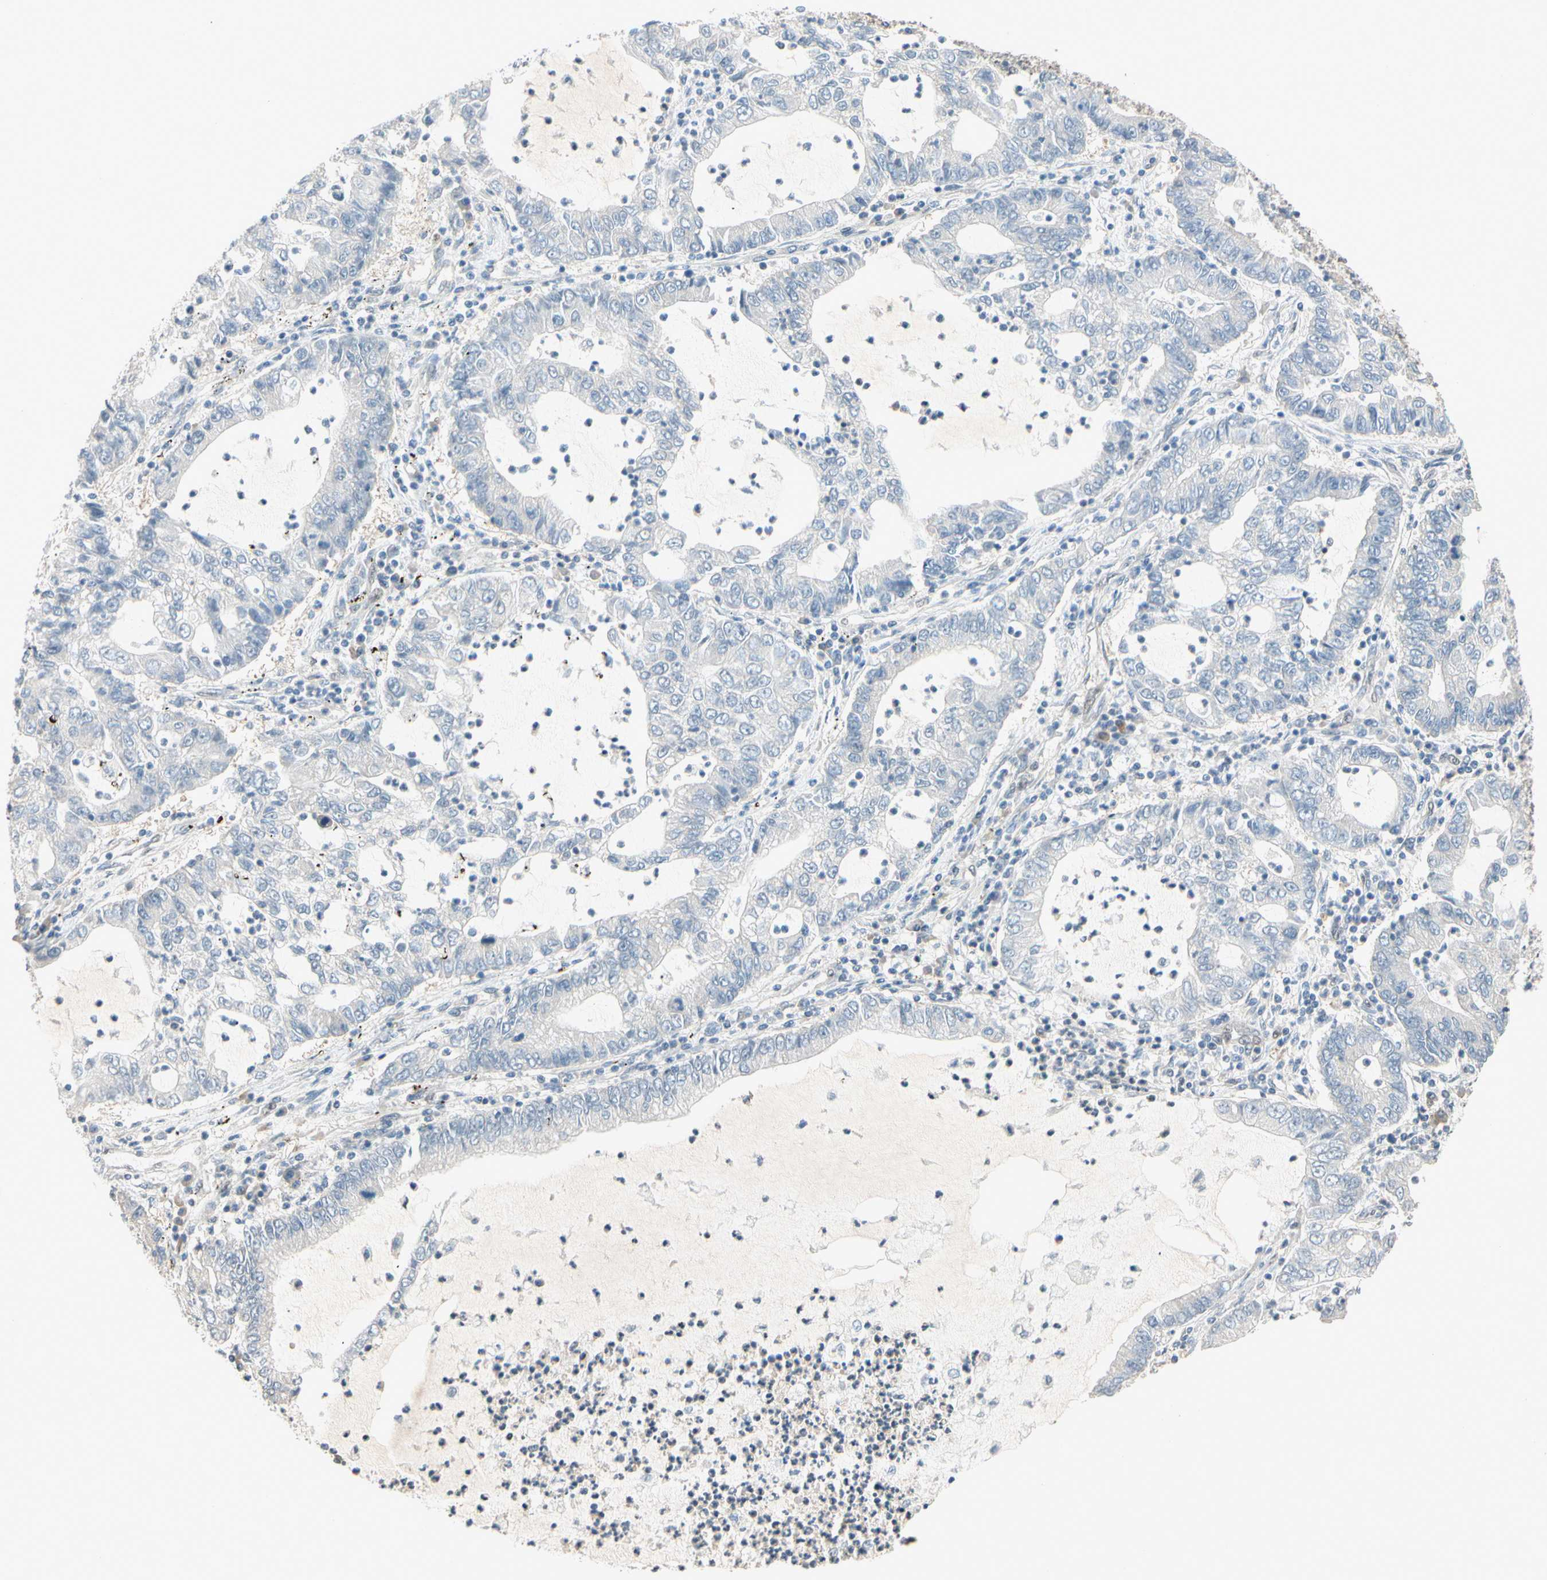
{"staining": {"intensity": "negative", "quantity": "none", "location": "none"}, "tissue": "lung cancer", "cell_type": "Tumor cells", "image_type": "cancer", "snomed": [{"axis": "morphology", "description": "Adenocarcinoma, NOS"}, {"axis": "topography", "description": "Lung"}], "caption": "Immunohistochemistry photomicrograph of neoplastic tissue: human lung cancer (adenocarcinoma) stained with DAB (3,3'-diaminobenzidine) reveals no significant protein positivity in tumor cells. (DAB immunohistochemistry (IHC) with hematoxylin counter stain).", "gene": "TAF4", "patient": {"sex": "female", "age": 51}}